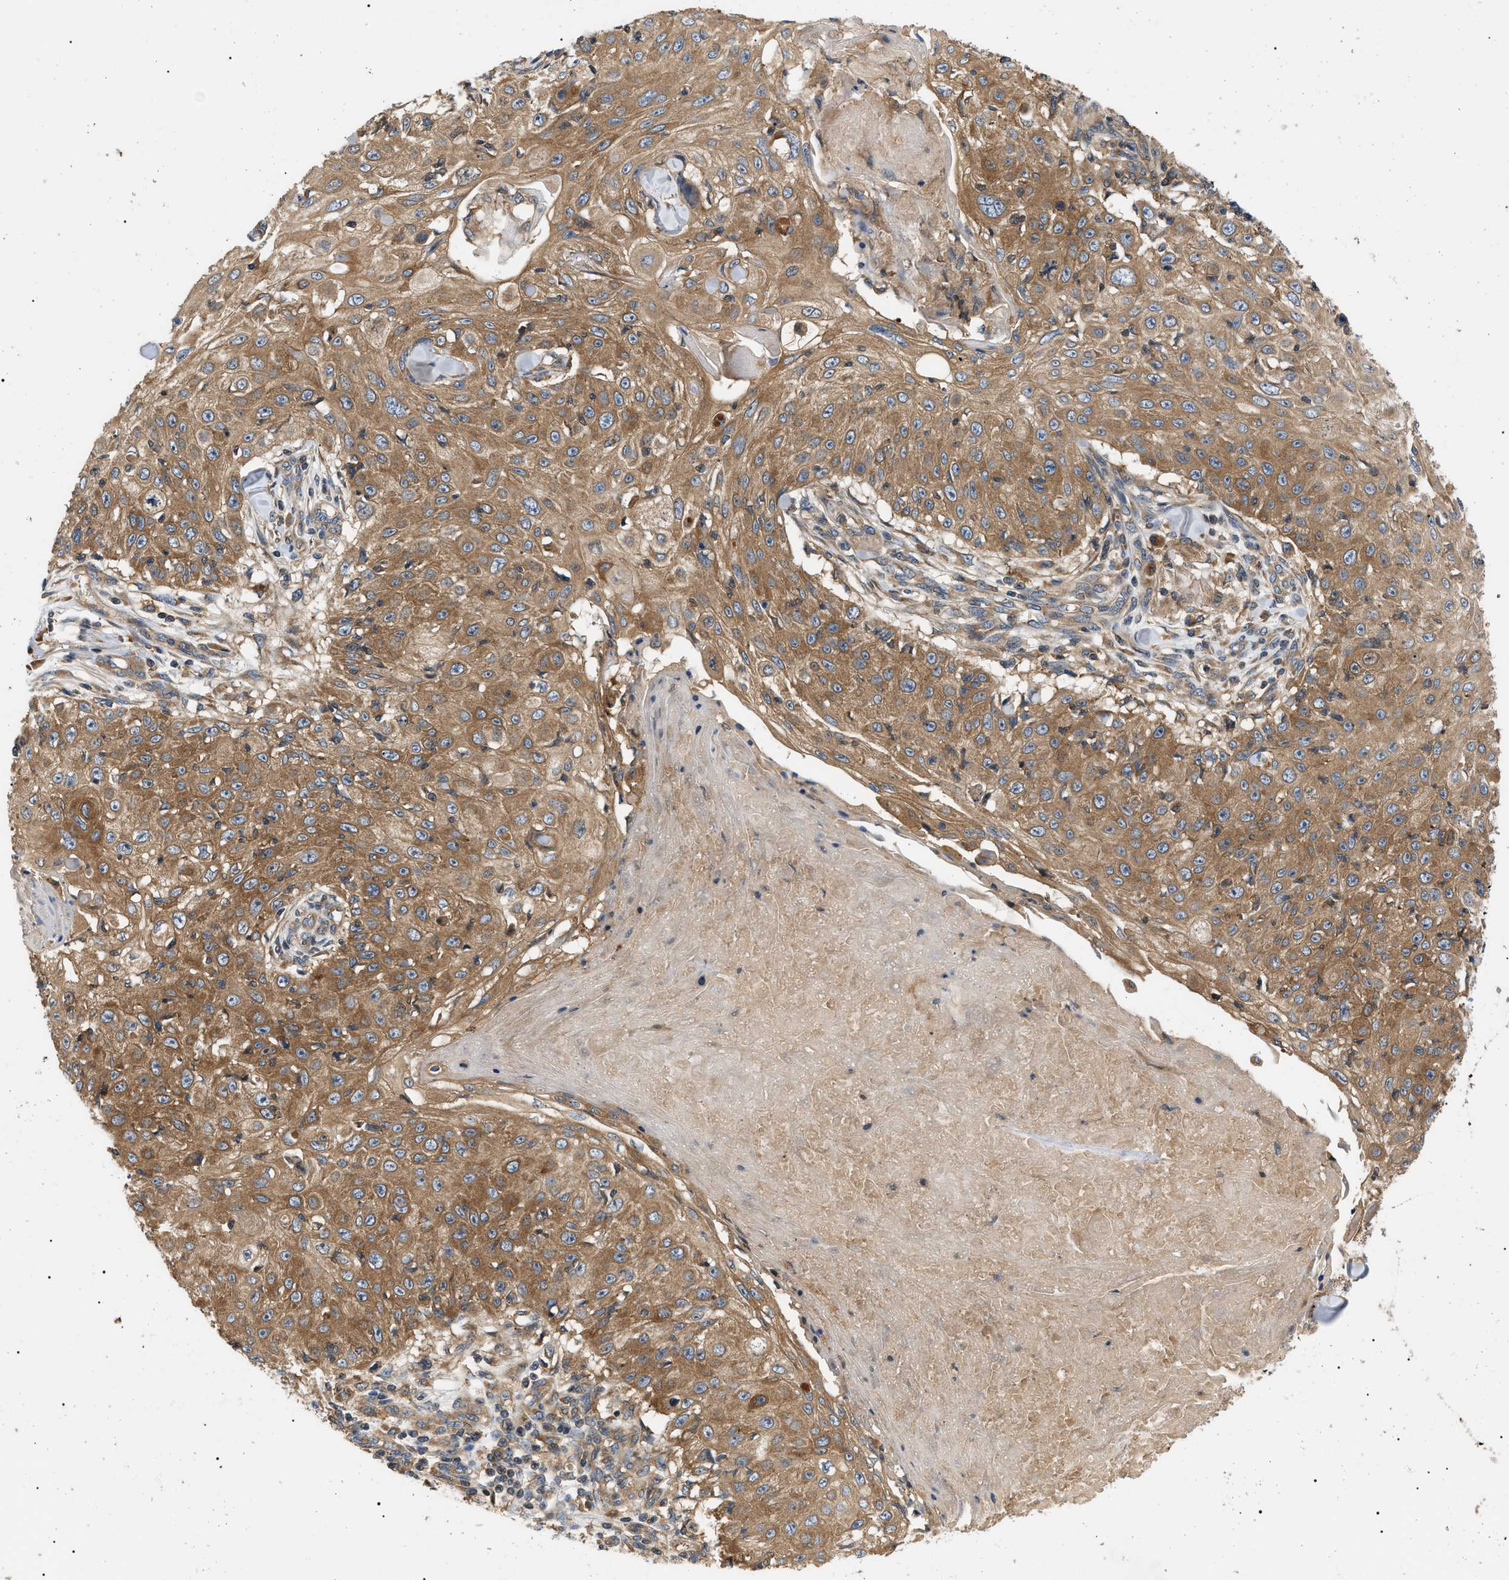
{"staining": {"intensity": "moderate", "quantity": ">75%", "location": "cytoplasmic/membranous"}, "tissue": "skin cancer", "cell_type": "Tumor cells", "image_type": "cancer", "snomed": [{"axis": "morphology", "description": "Squamous cell carcinoma, NOS"}, {"axis": "topography", "description": "Skin"}], "caption": "Human skin cancer stained with a brown dye demonstrates moderate cytoplasmic/membranous positive staining in approximately >75% of tumor cells.", "gene": "PPM1B", "patient": {"sex": "male", "age": 86}}